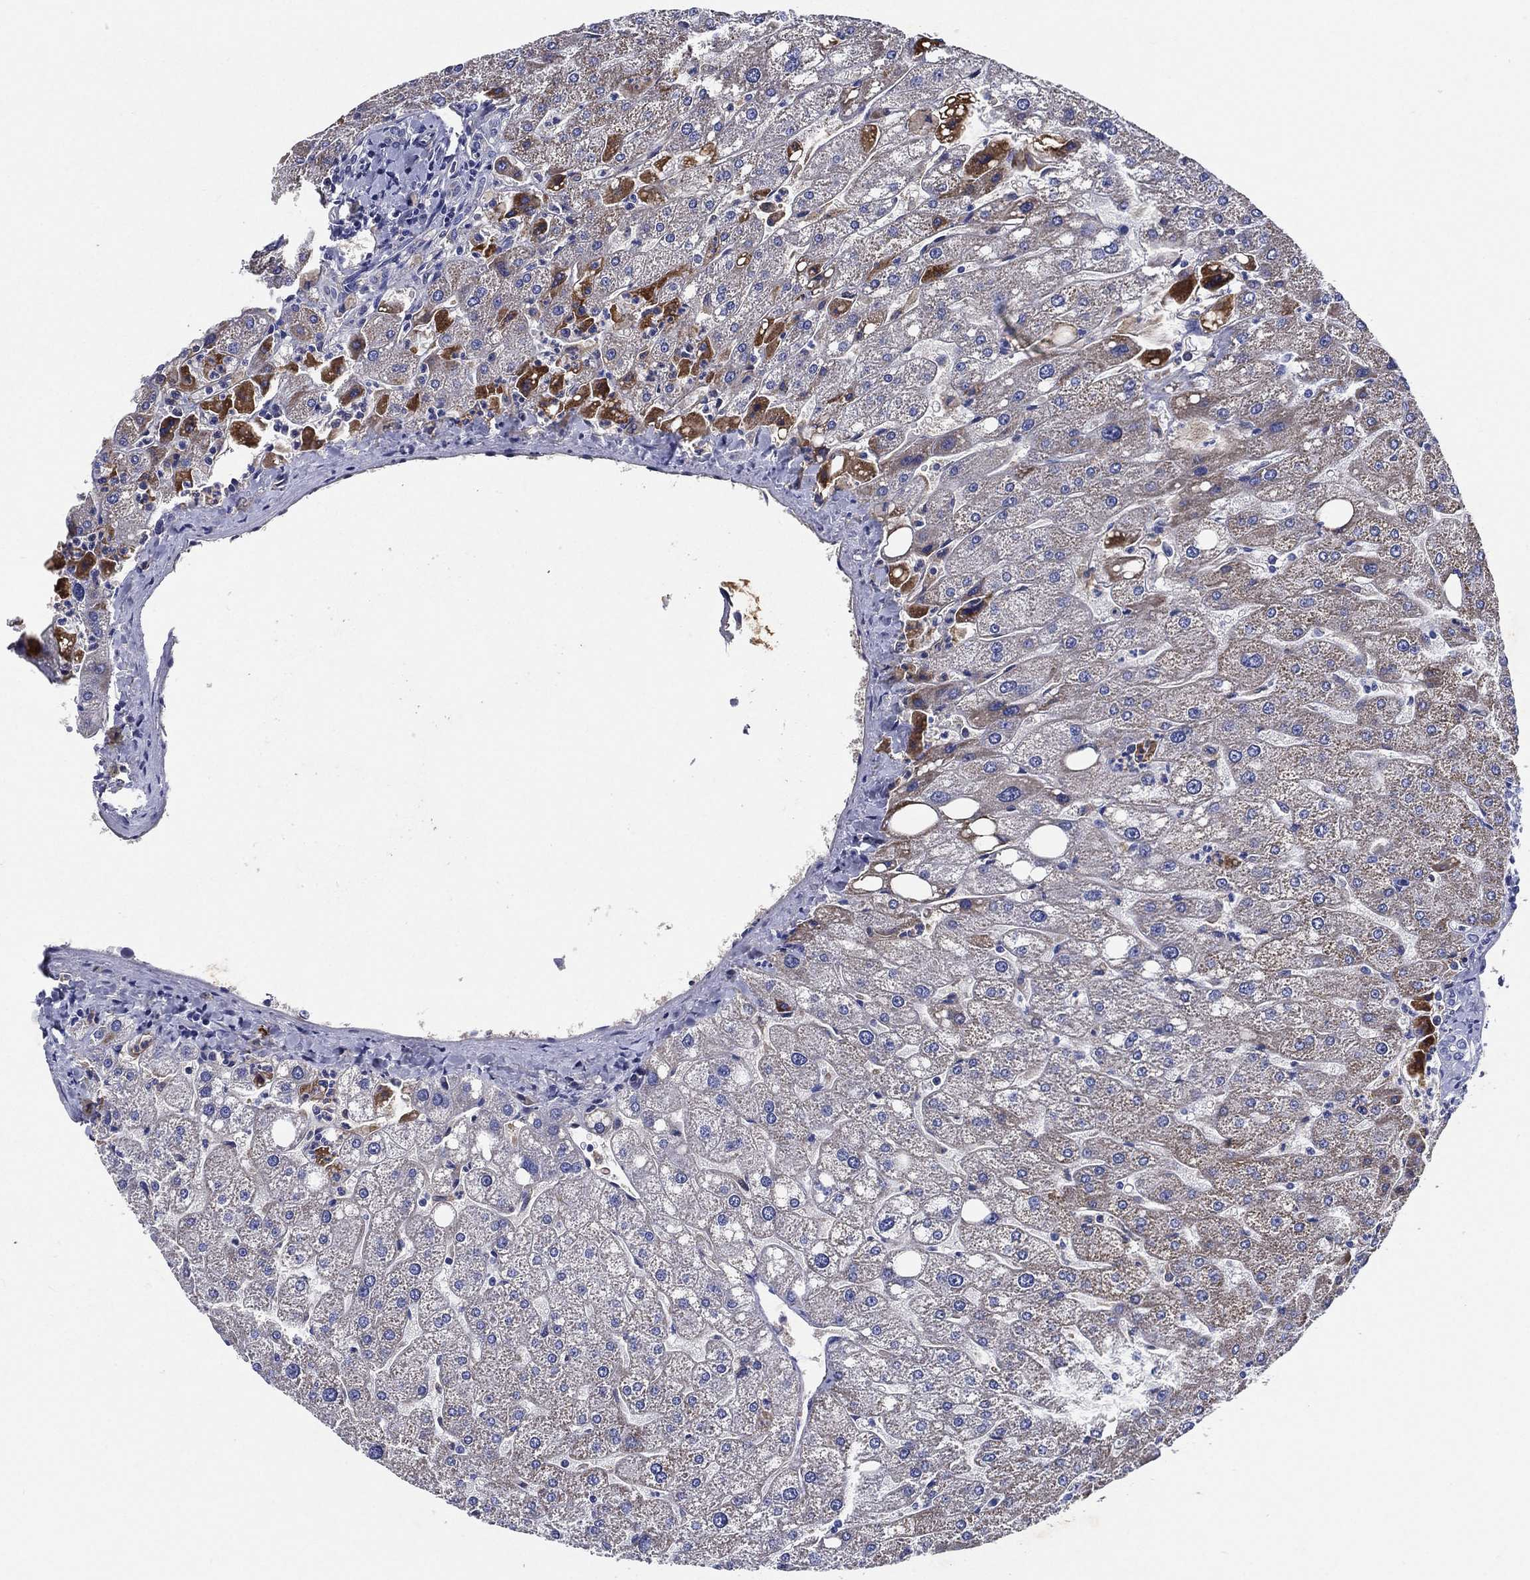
{"staining": {"intensity": "negative", "quantity": "none", "location": "none"}, "tissue": "liver", "cell_type": "Cholangiocytes", "image_type": "normal", "snomed": [{"axis": "morphology", "description": "Normal tissue, NOS"}, {"axis": "topography", "description": "Liver"}], "caption": "Protein analysis of benign liver exhibits no significant staining in cholangiocytes.", "gene": "TMPRSS11D", "patient": {"sex": "male", "age": 67}}